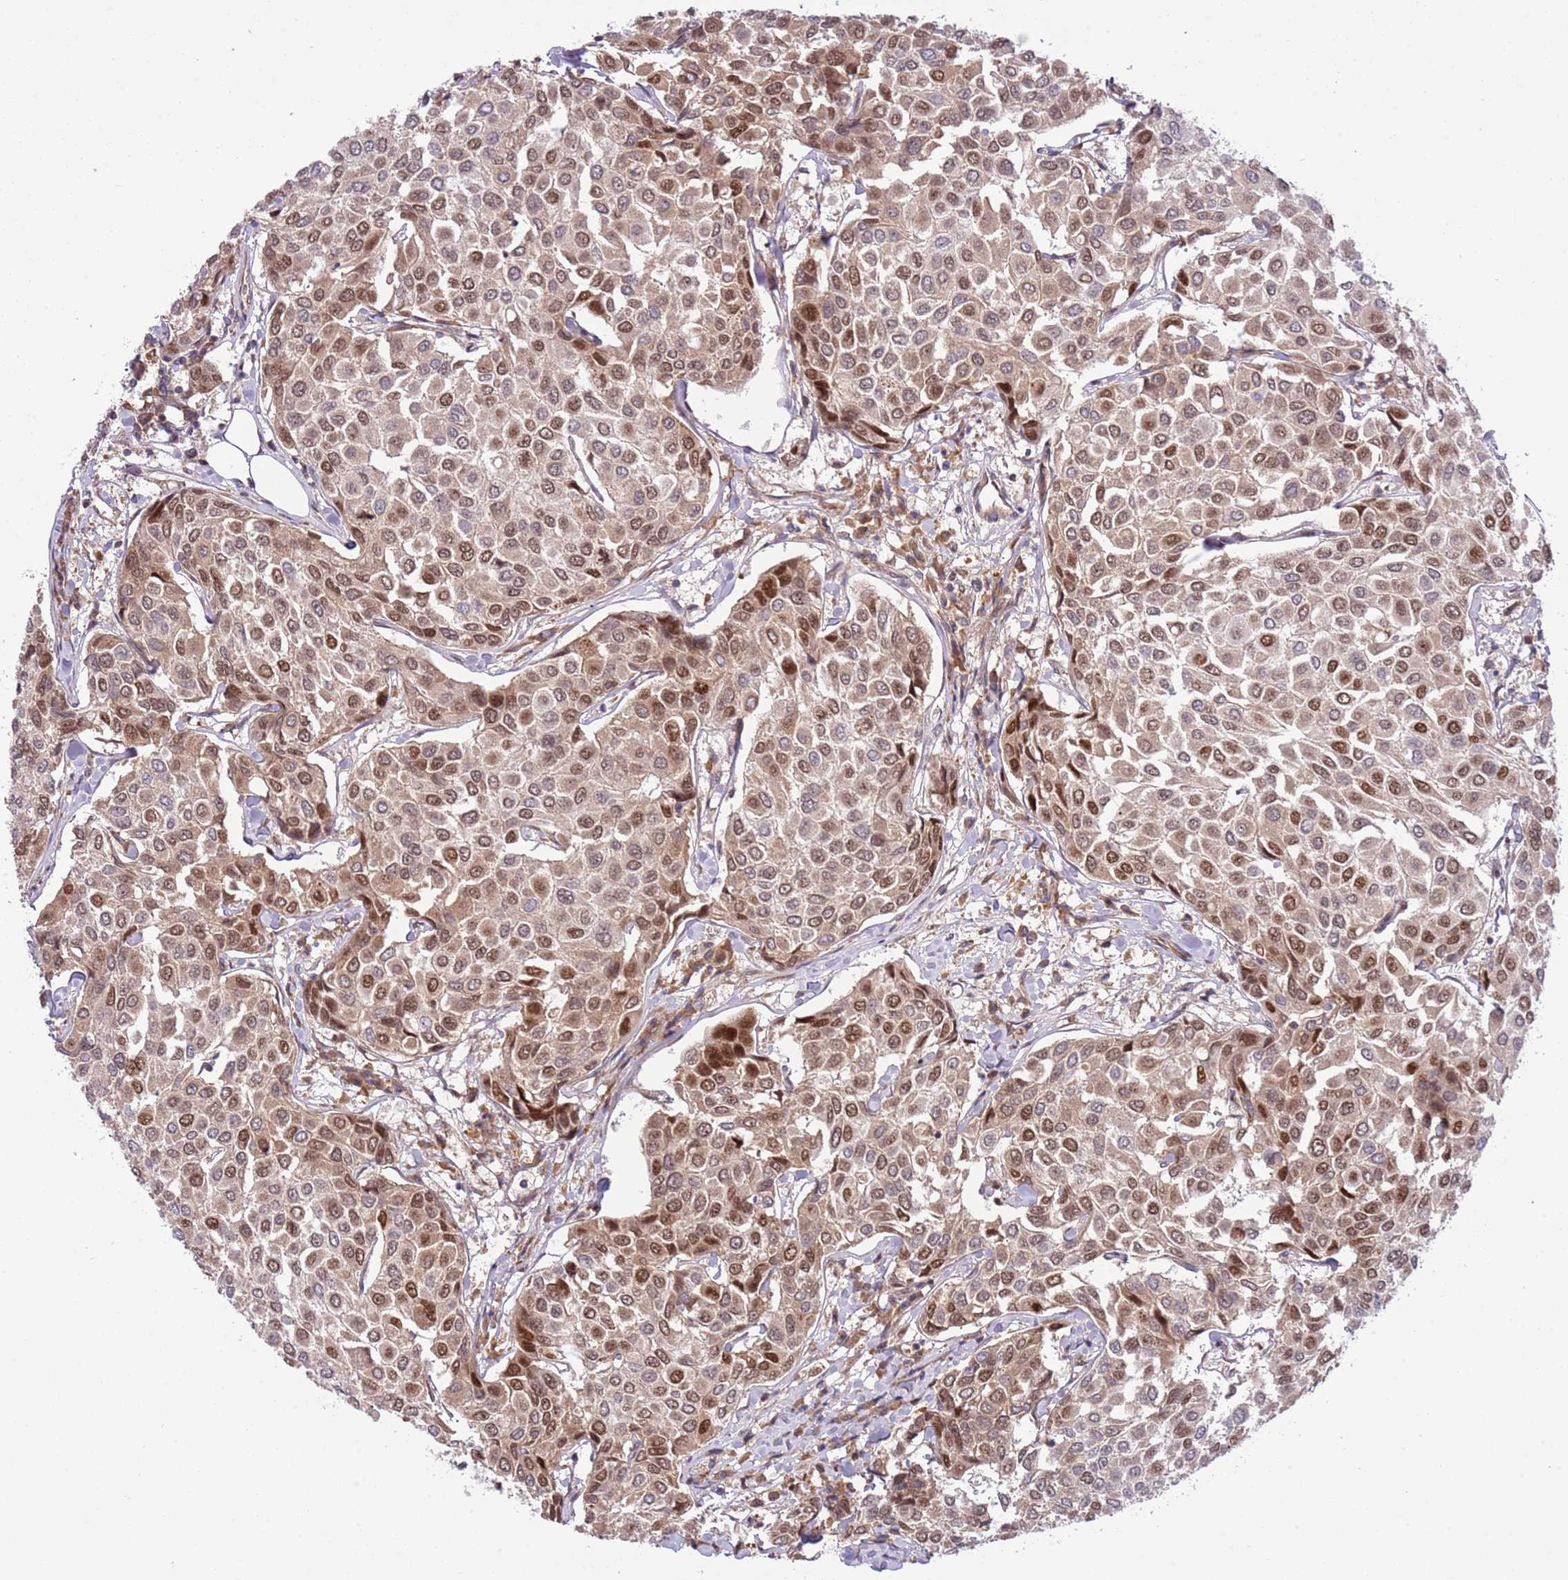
{"staining": {"intensity": "moderate", "quantity": ">75%", "location": "nuclear"}, "tissue": "breast cancer", "cell_type": "Tumor cells", "image_type": "cancer", "snomed": [{"axis": "morphology", "description": "Duct carcinoma"}, {"axis": "topography", "description": "Breast"}], "caption": "Breast infiltrating ductal carcinoma stained for a protein demonstrates moderate nuclear positivity in tumor cells.", "gene": "CHD1", "patient": {"sex": "female", "age": 55}}